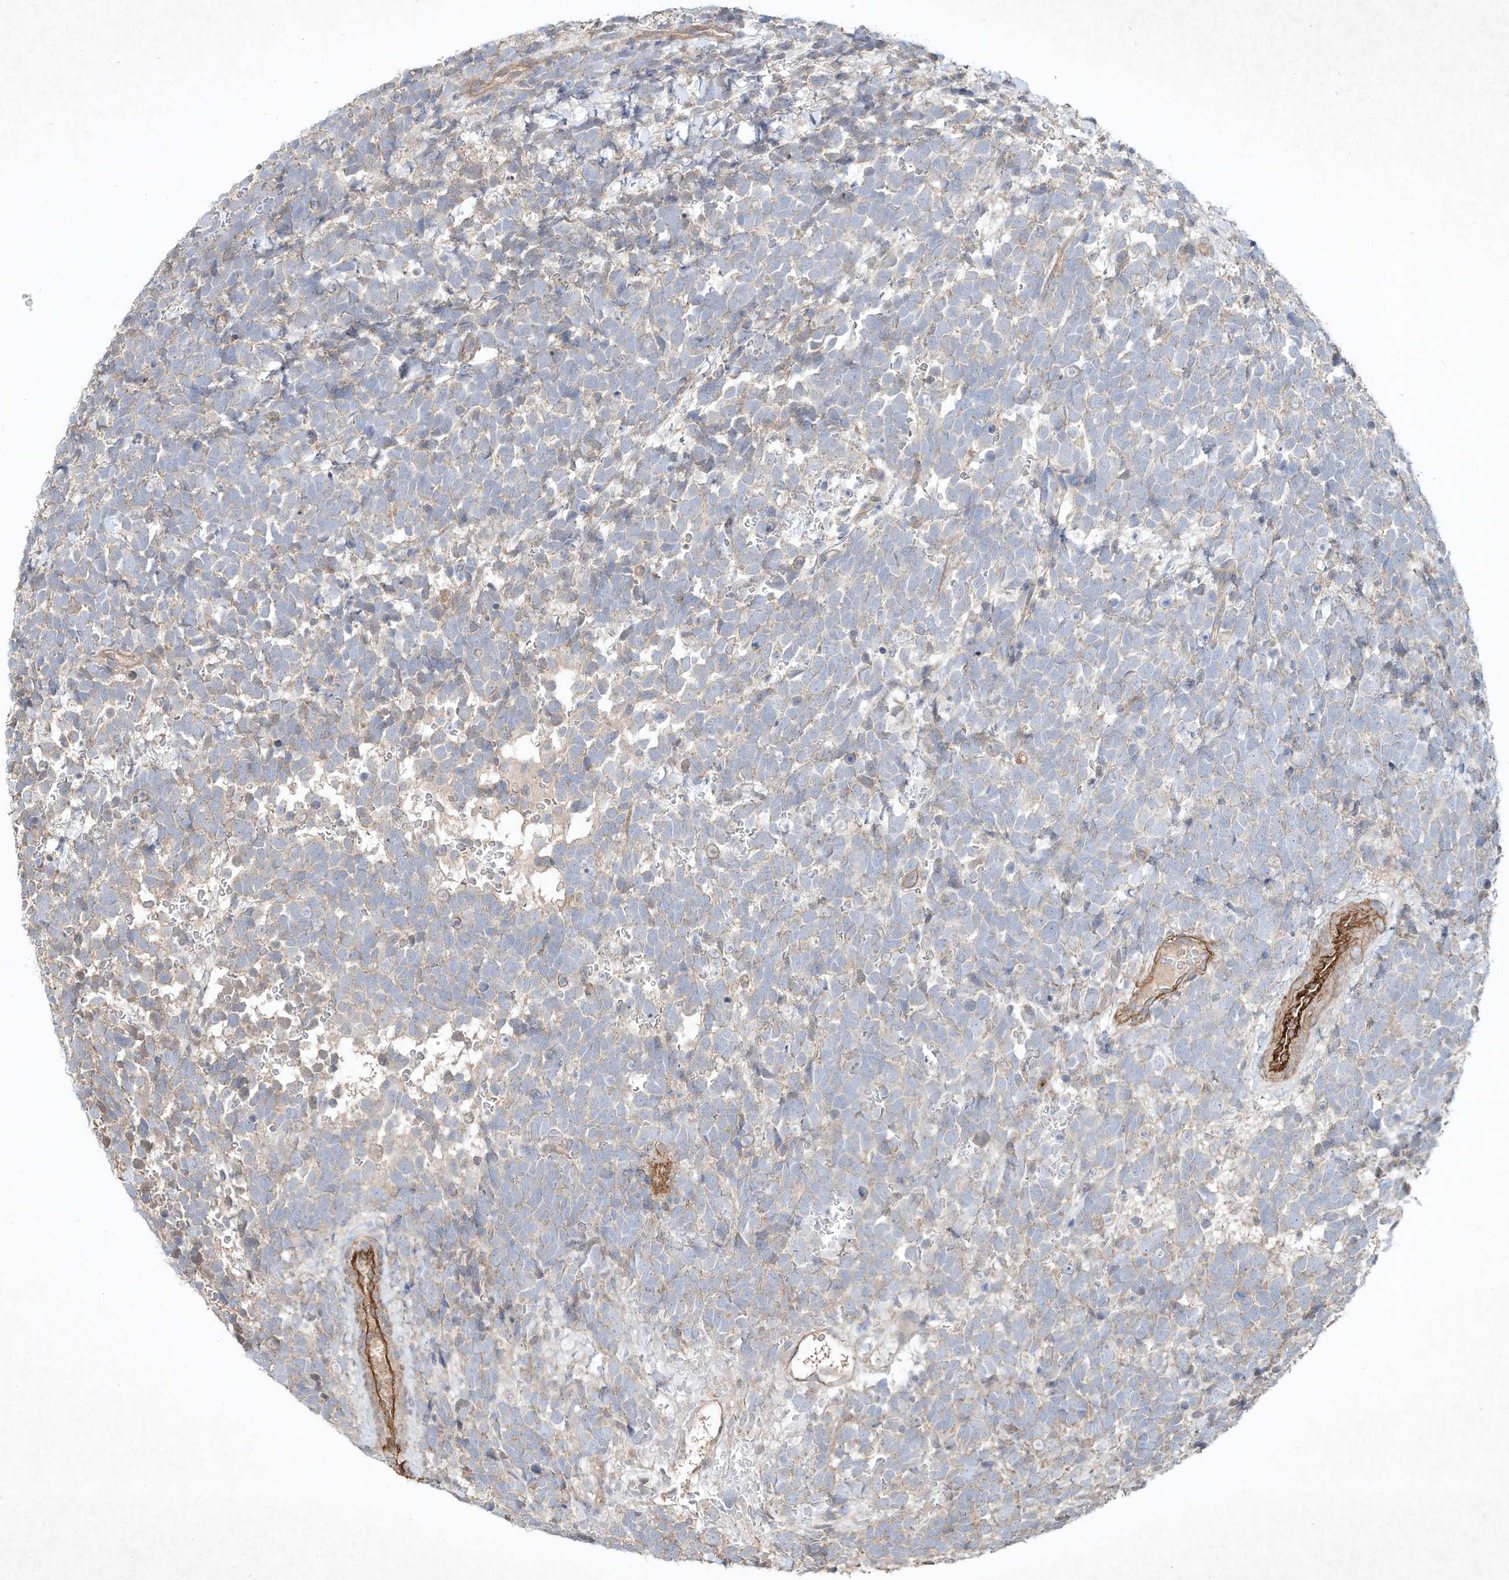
{"staining": {"intensity": "weak", "quantity": "<25%", "location": "cytoplasmic/membranous"}, "tissue": "urothelial cancer", "cell_type": "Tumor cells", "image_type": "cancer", "snomed": [{"axis": "morphology", "description": "Urothelial carcinoma, High grade"}, {"axis": "topography", "description": "Urinary bladder"}], "caption": "The micrograph reveals no significant positivity in tumor cells of high-grade urothelial carcinoma.", "gene": "HTR5A", "patient": {"sex": "female", "age": 82}}